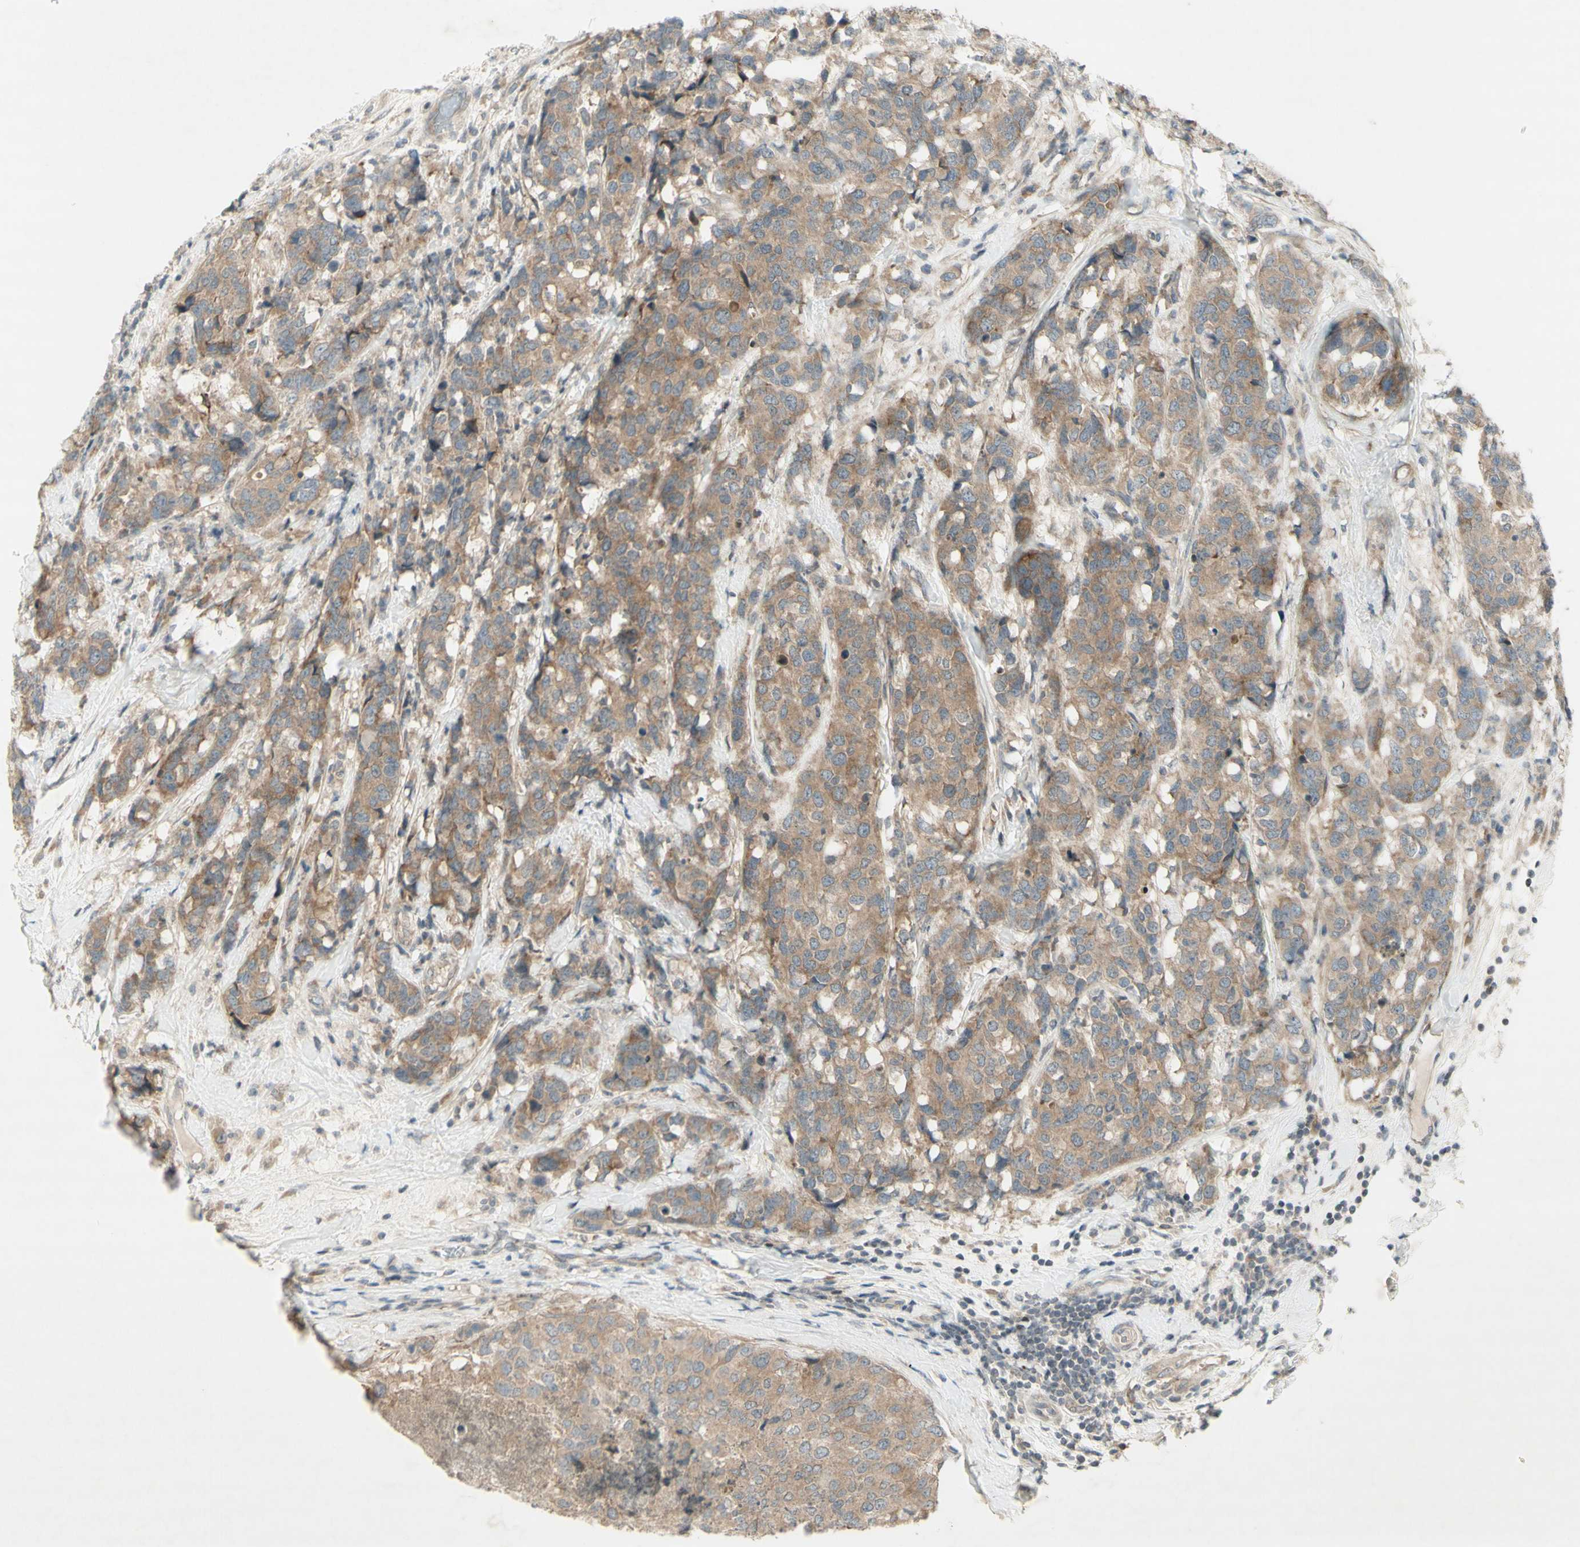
{"staining": {"intensity": "moderate", "quantity": "25%-75%", "location": "cytoplasmic/membranous"}, "tissue": "breast cancer", "cell_type": "Tumor cells", "image_type": "cancer", "snomed": [{"axis": "morphology", "description": "Lobular carcinoma"}, {"axis": "topography", "description": "Breast"}], "caption": "A brown stain labels moderate cytoplasmic/membranous expression of a protein in human lobular carcinoma (breast) tumor cells.", "gene": "ETF1", "patient": {"sex": "female", "age": 59}}